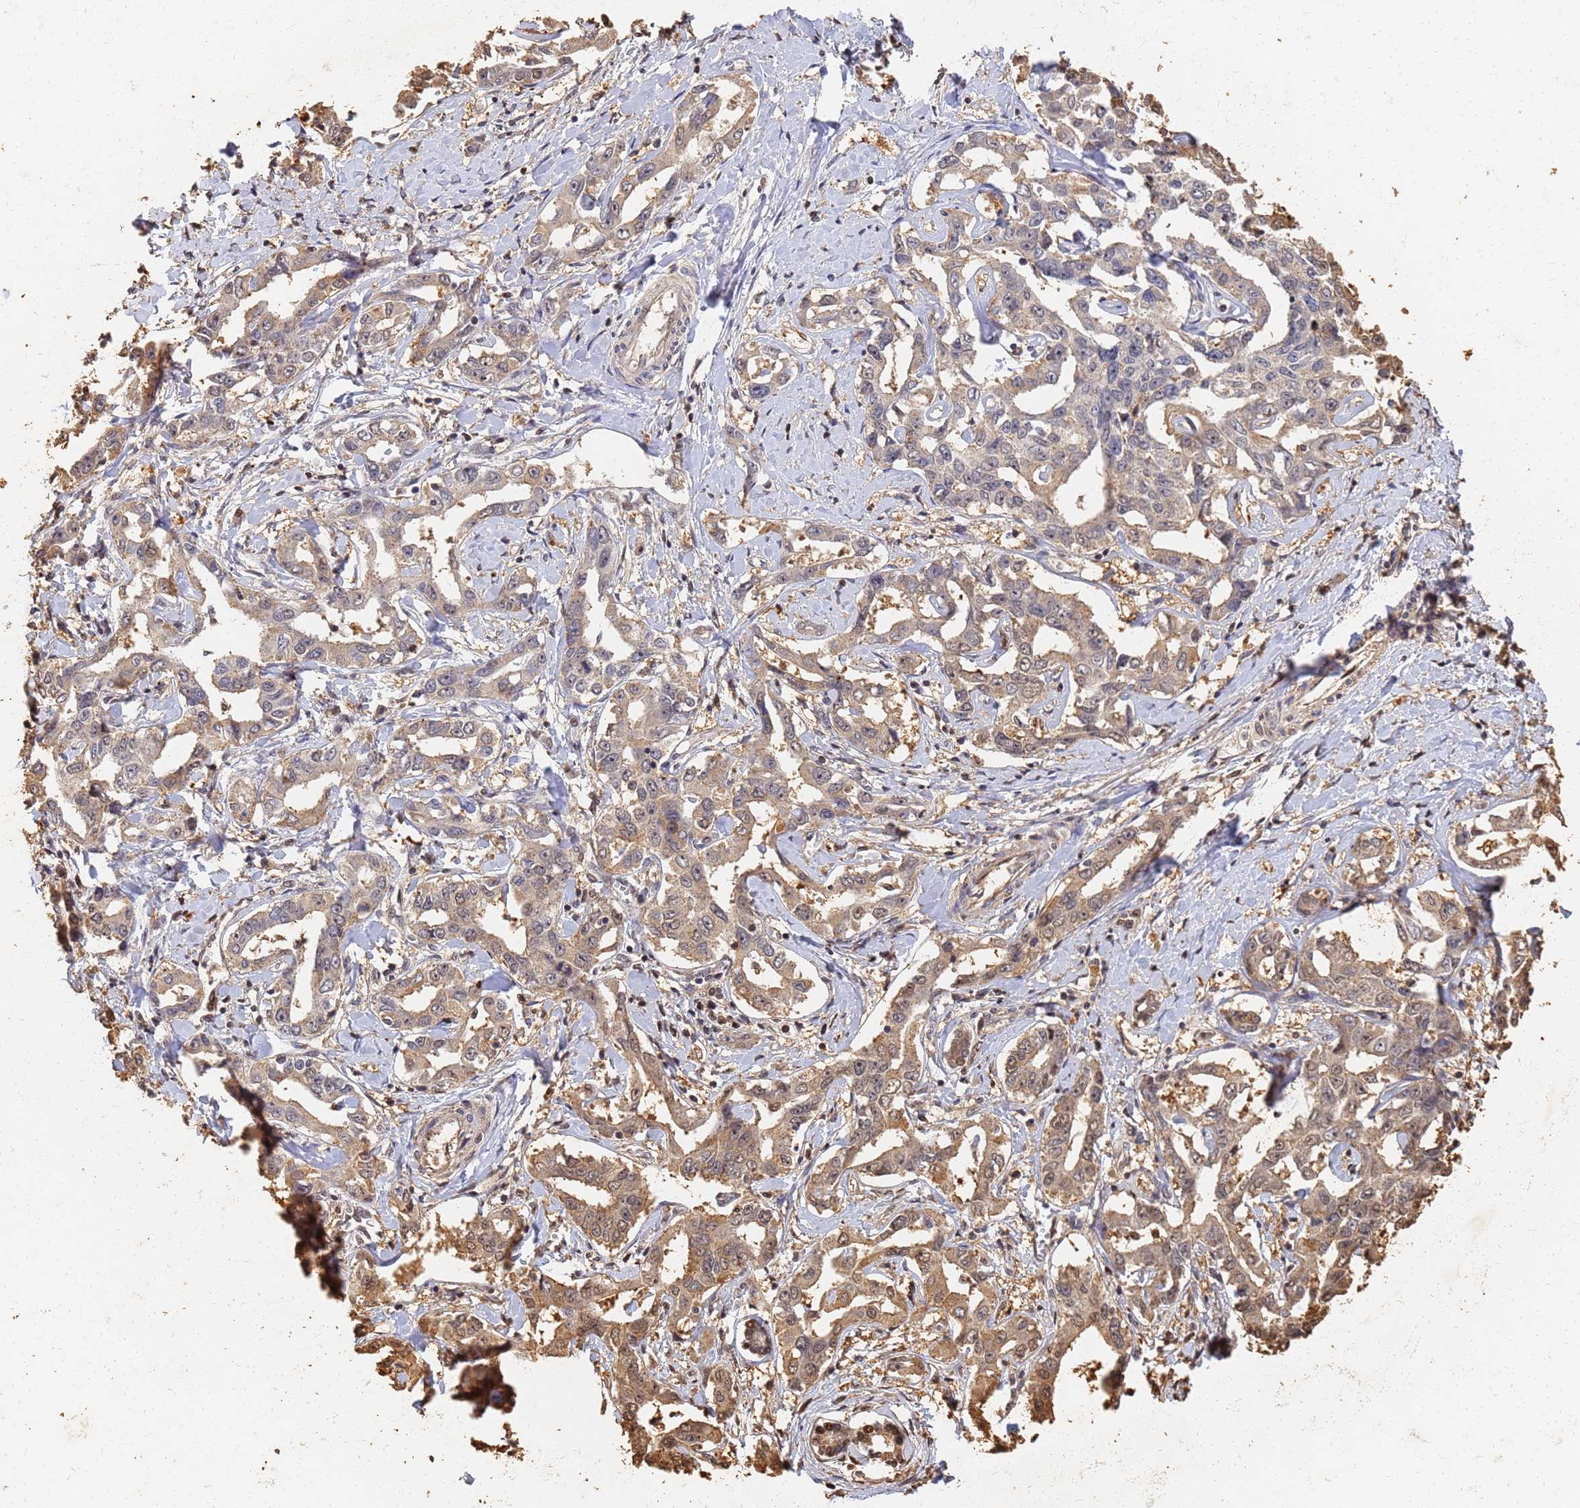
{"staining": {"intensity": "moderate", "quantity": "25%-75%", "location": "cytoplasmic/membranous,nuclear"}, "tissue": "liver cancer", "cell_type": "Tumor cells", "image_type": "cancer", "snomed": [{"axis": "morphology", "description": "Cholangiocarcinoma"}, {"axis": "topography", "description": "Liver"}], "caption": "Liver cholangiocarcinoma was stained to show a protein in brown. There is medium levels of moderate cytoplasmic/membranous and nuclear positivity in about 25%-75% of tumor cells. The protein is shown in brown color, while the nuclei are stained blue.", "gene": "JAK2", "patient": {"sex": "male", "age": 59}}